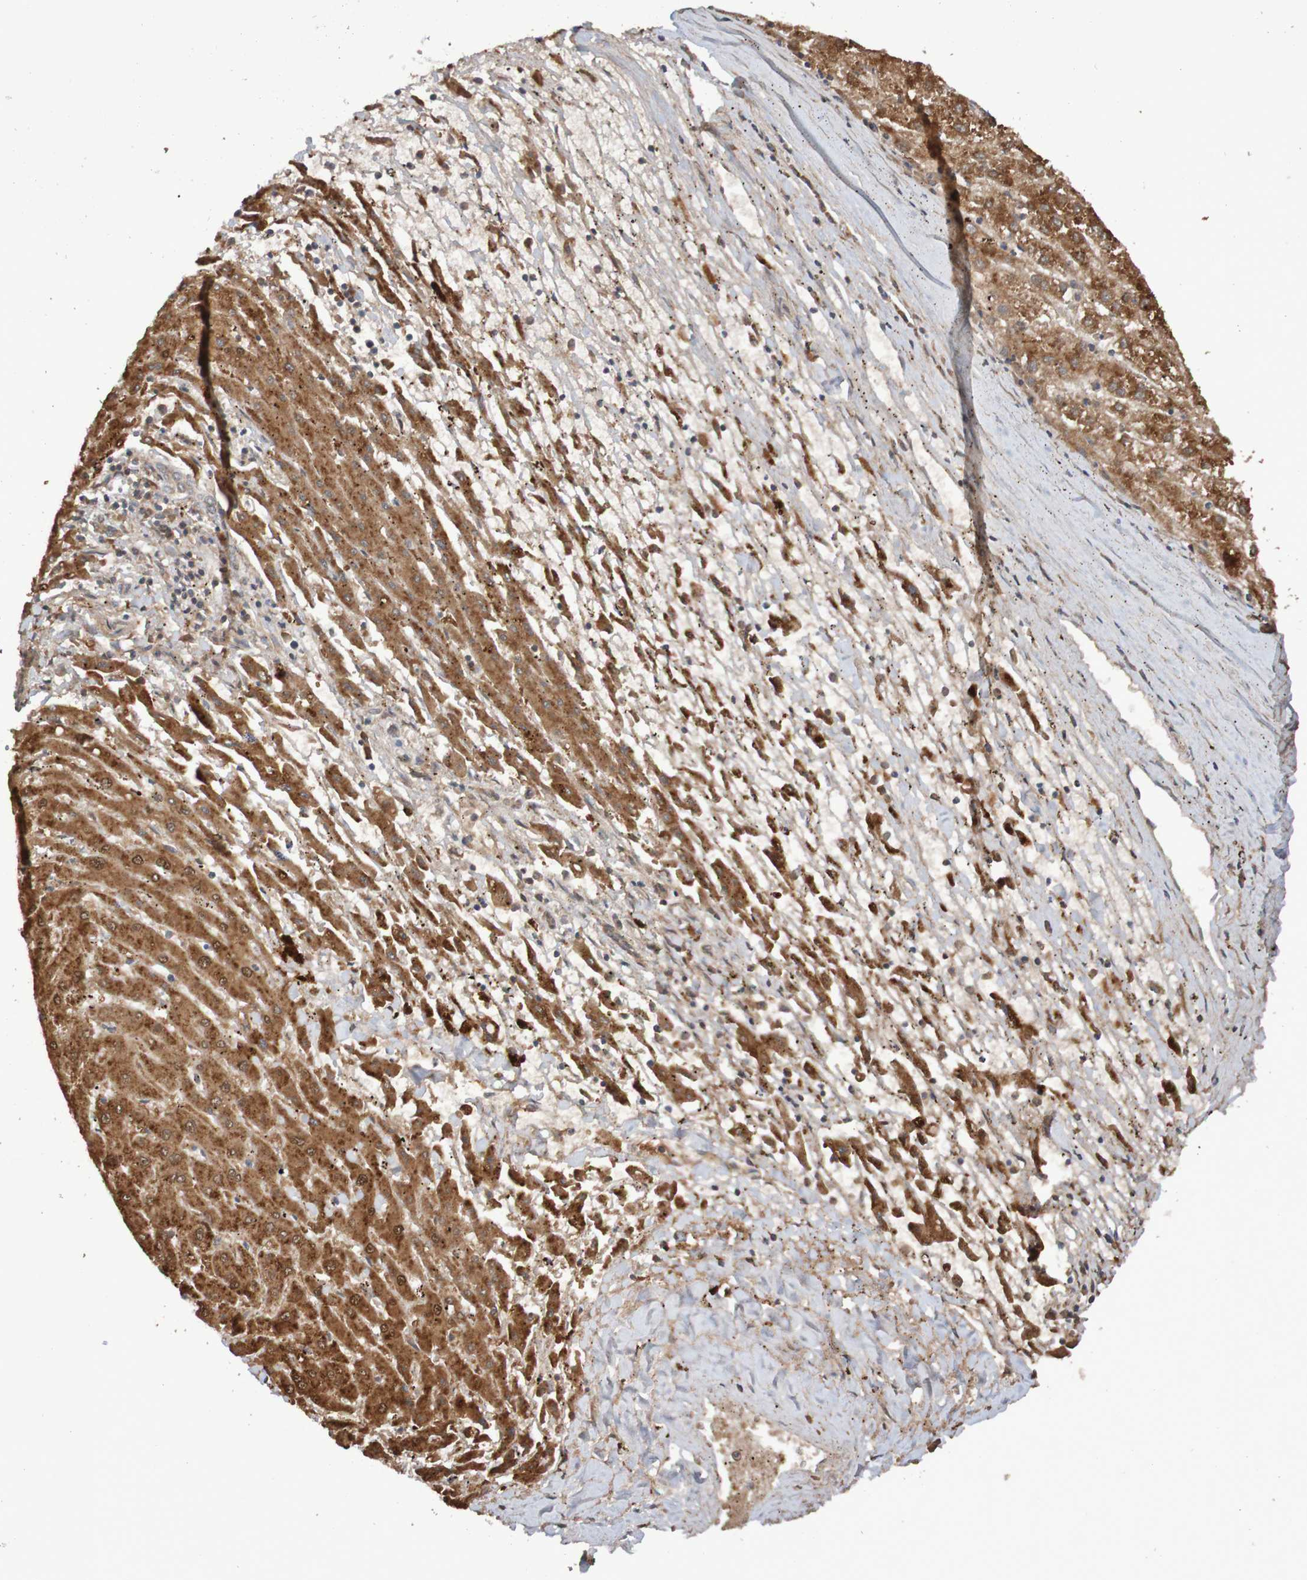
{"staining": {"intensity": "moderate", "quantity": ">75%", "location": "cytoplasmic/membranous,nuclear"}, "tissue": "liver cancer", "cell_type": "Tumor cells", "image_type": "cancer", "snomed": [{"axis": "morphology", "description": "Carcinoma, Hepatocellular, NOS"}, {"axis": "topography", "description": "Liver"}], "caption": "A photomicrograph showing moderate cytoplasmic/membranous and nuclear expression in about >75% of tumor cells in liver cancer, as visualized by brown immunohistochemical staining.", "gene": "PHYH", "patient": {"sex": "male", "age": 72}}